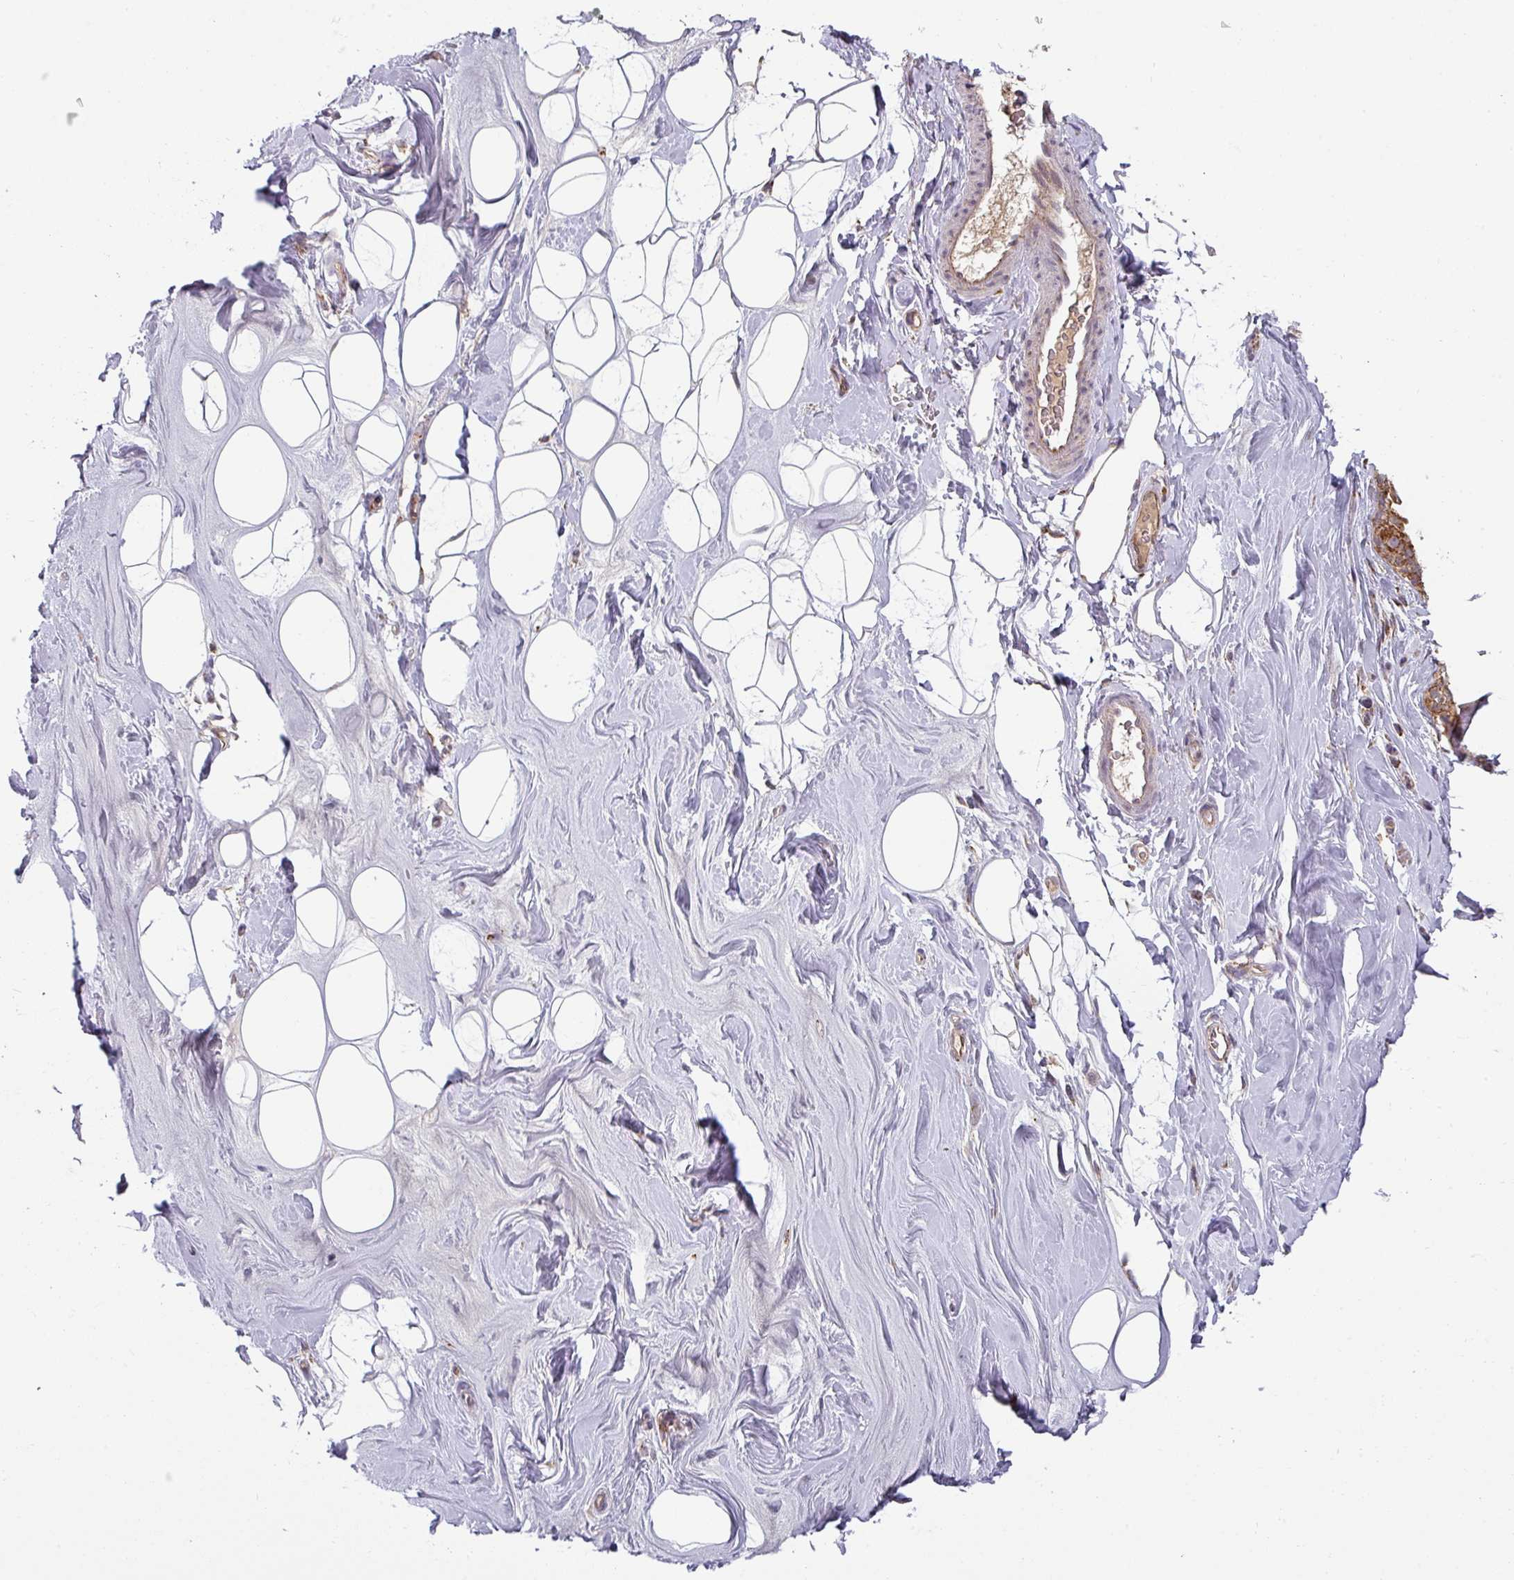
{"staining": {"intensity": "negative", "quantity": "none", "location": "none"}, "tissue": "adipose tissue", "cell_type": "Adipocytes", "image_type": "normal", "snomed": [{"axis": "morphology", "description": "Normal tissue, NOS"}, {"axis": "topography", "description": "Breast"}], "caption": "Immunohistochemical staining of benign adipose tissue exhibits no significant positivity in adipocytes.", "gene": "MRPS16", "patient": {"sex": "female", "age": 26}}